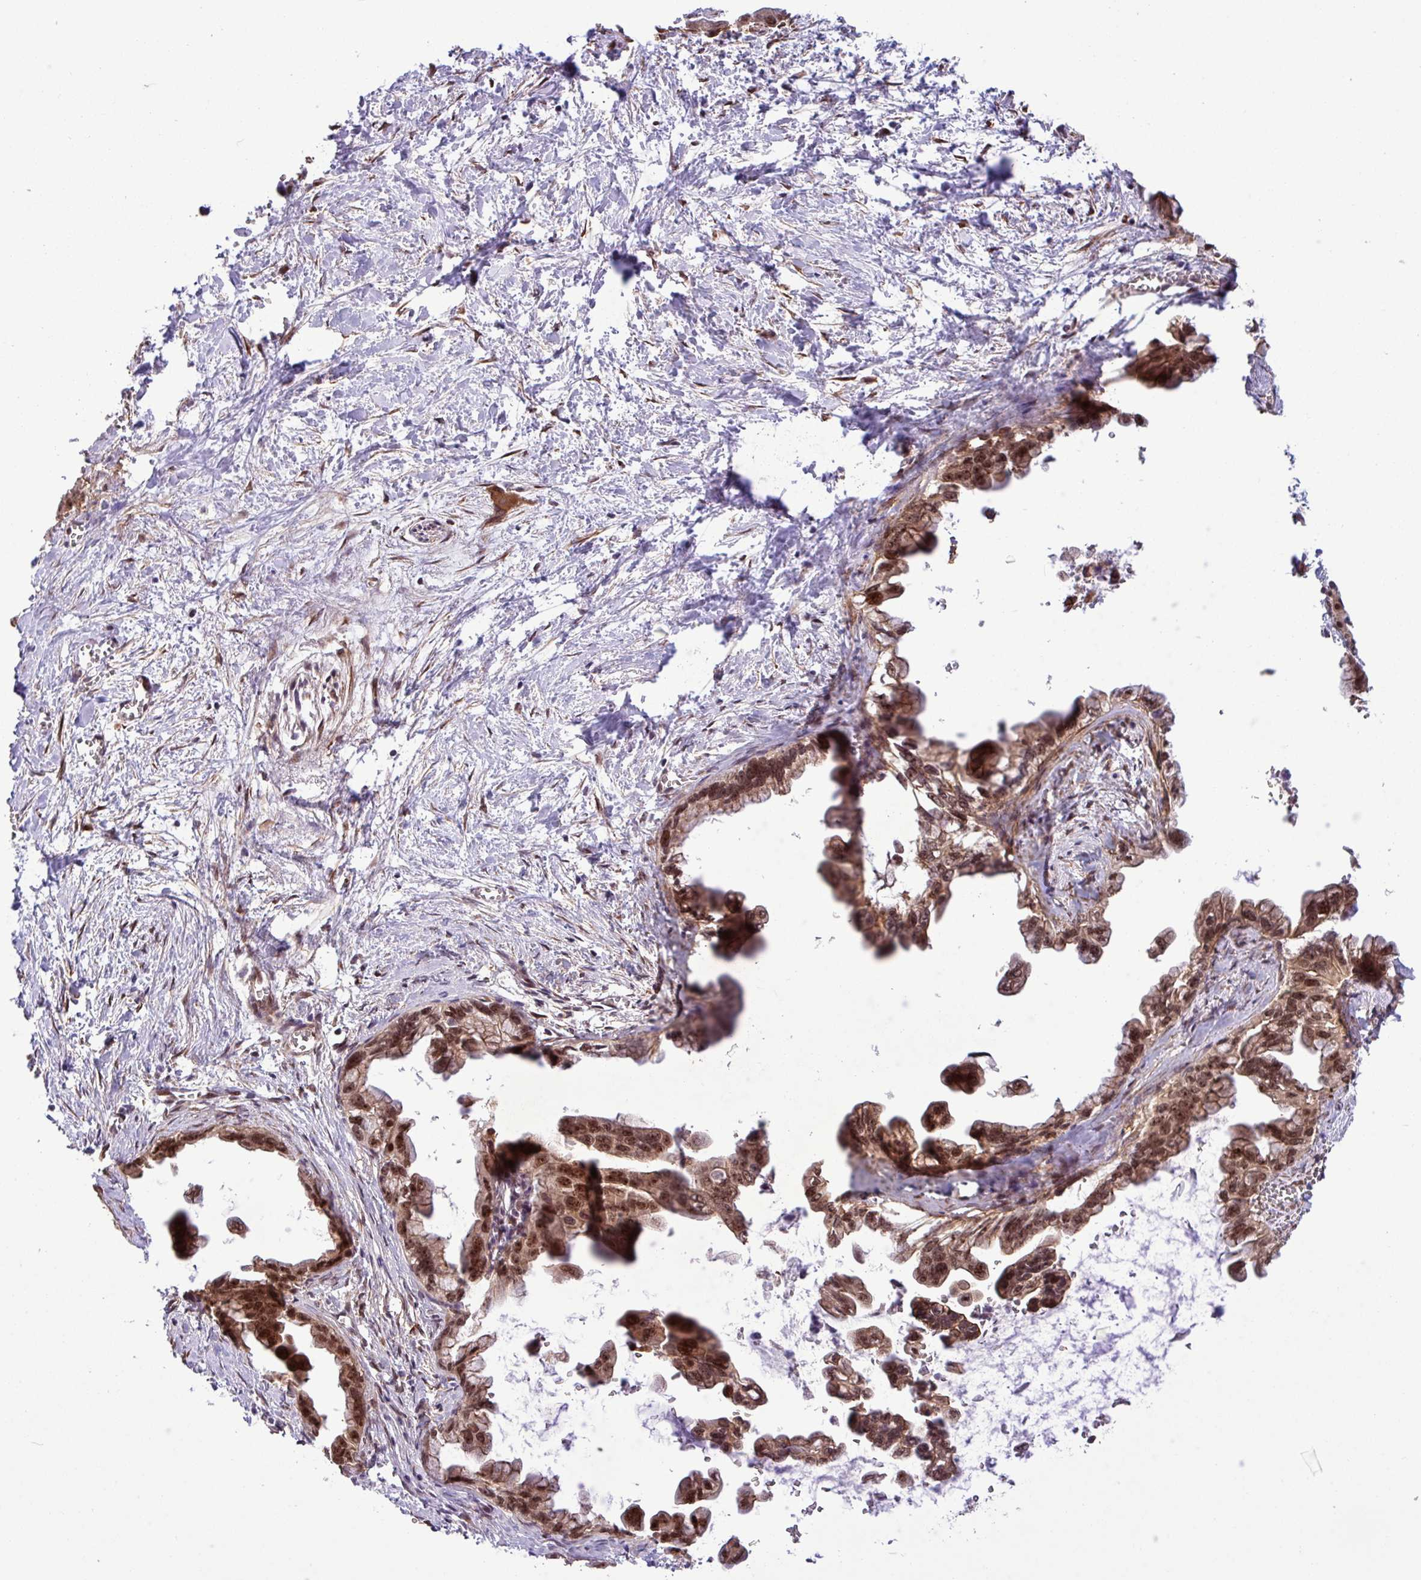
{"staining": {"intensity": "strong", "quantity": ">75%", "location": "cytoplasmic/membranous,nuclear"}, "tissue": "pancreatic cancer", "cell_type": "Tumor cells", "image_type": "cancer", "snomed": [{"axis": "morphology", "description": "Adenocarcinoma, NOS"}, {"axis": "topography", "description": "Pancreas"}], "caption": "A high amount of strong cytoplasmic/membranous and nuclear staining is seen in about >75% of tumor cells in pancreatic adenocarcinoma tissue.", "gene": "C7orf50", "patient": {"sex": "male", "age": 61}}